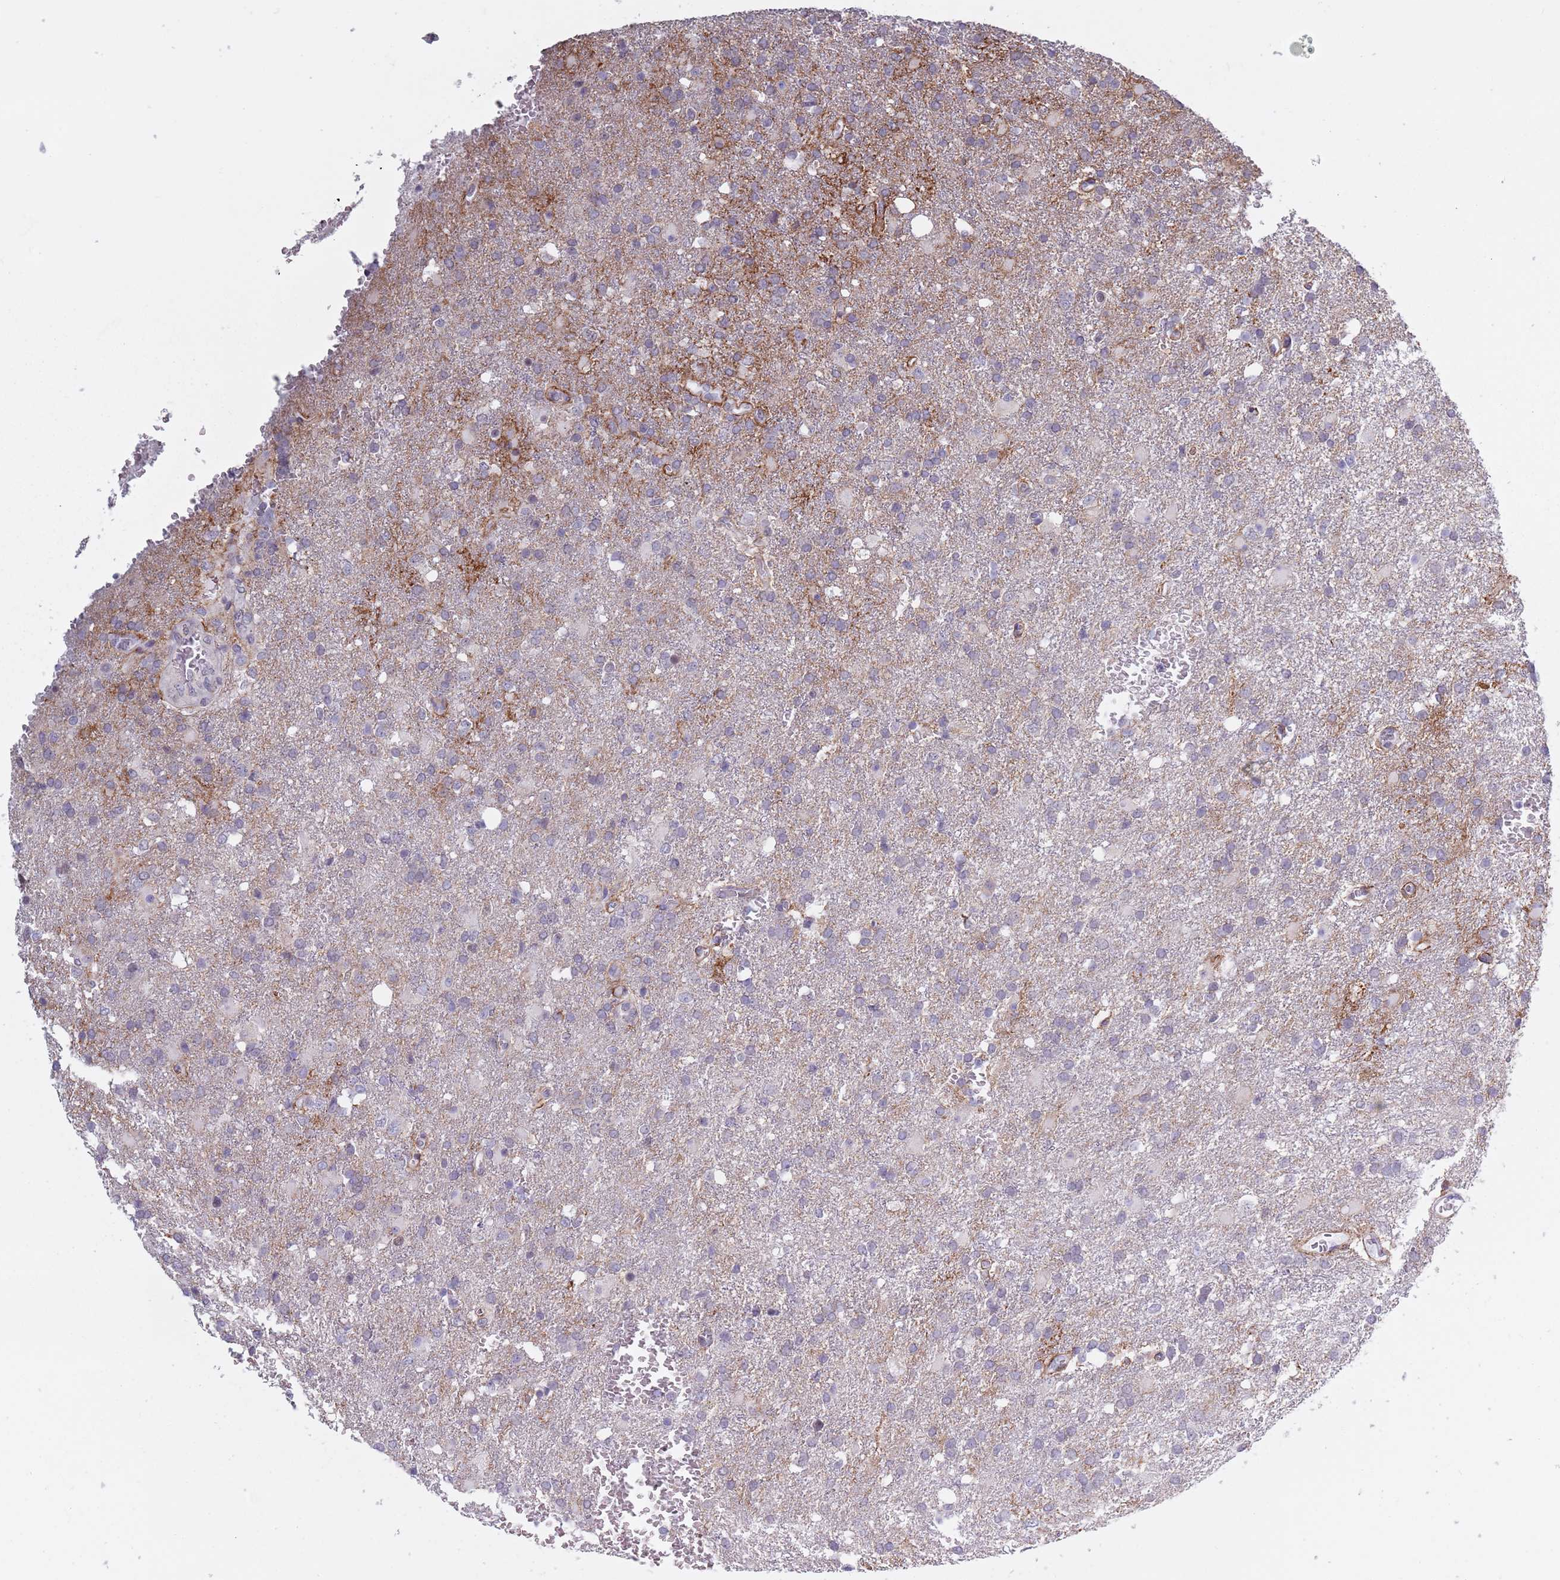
{"staining": {"intensity": "negative", "quantity": "none", "location": "none"}, "tissue": "glioma", "cell_type": "Tumor cells", "image_type": "cancer", "snomed": [{"axis": "morphology", "description": "Glioma, malignant, High grade"}, {"axis": "topography", "description": "Brain"}], "caption": "Photomicrograph shows no significant protein expression in tumor cells of high-grade glioma (malignant).", "gene": "ZKSCAN2", "patient": {"sex": "female", "age": 74}}